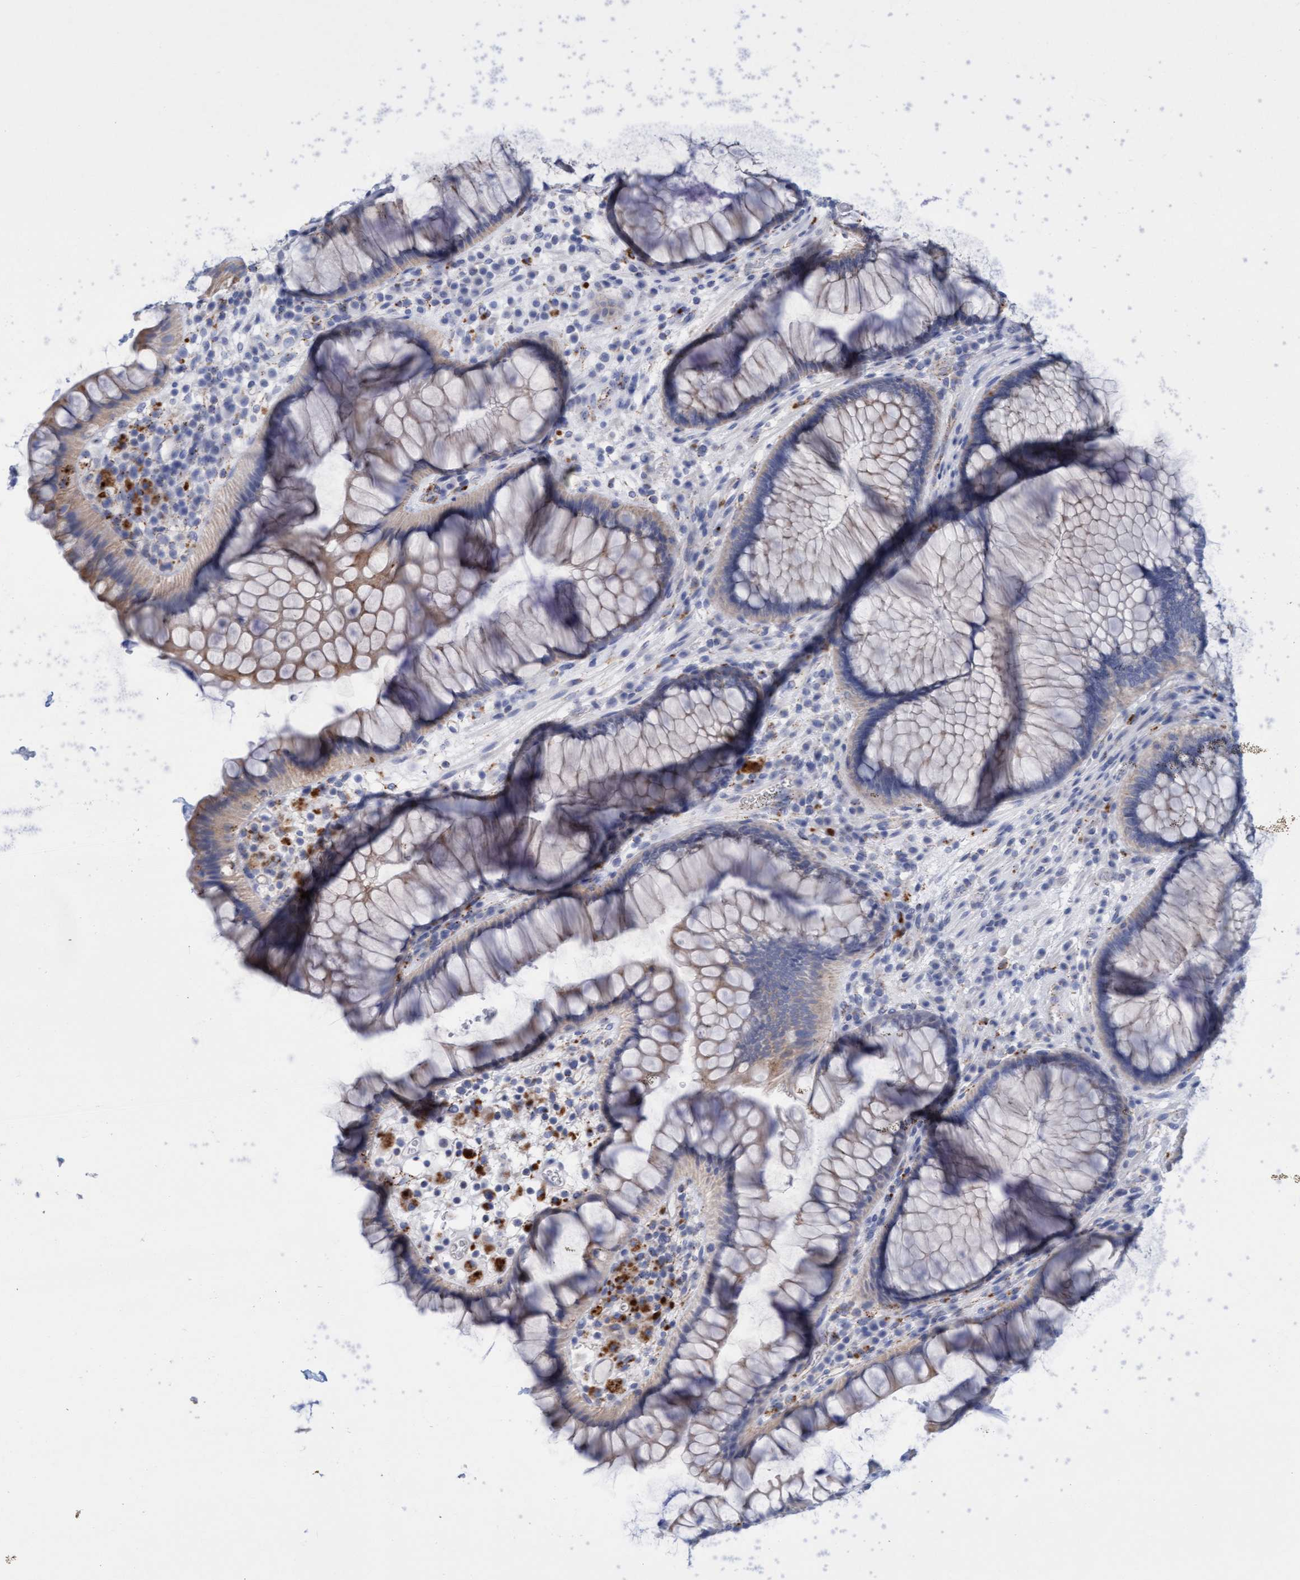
{"staining": {"intensity": "weak", "quantity": "25%-75%", "location": "cytoplasmic/membranous"}, "tissue": "rectum", "cell_type": "Glandular cells", "image_type": "normal", "snomed": [{"axis": "morphology", "description": "Normal tissue, NOS"}, {"axis": "topography", "description": "Rectum"}], "caption": "Immunohistochemistry (IHC) image of benign rectum: rectum stained using immunohistochemistry (IHC) shows low levels of weak protein expression localized specifically in the cytoplasmic/membranous of glandular cells, appearing as a cytoplasmic/membranous brown color.", "gene": "SGSH", "patient": {"sex": "male", "age": 51}}